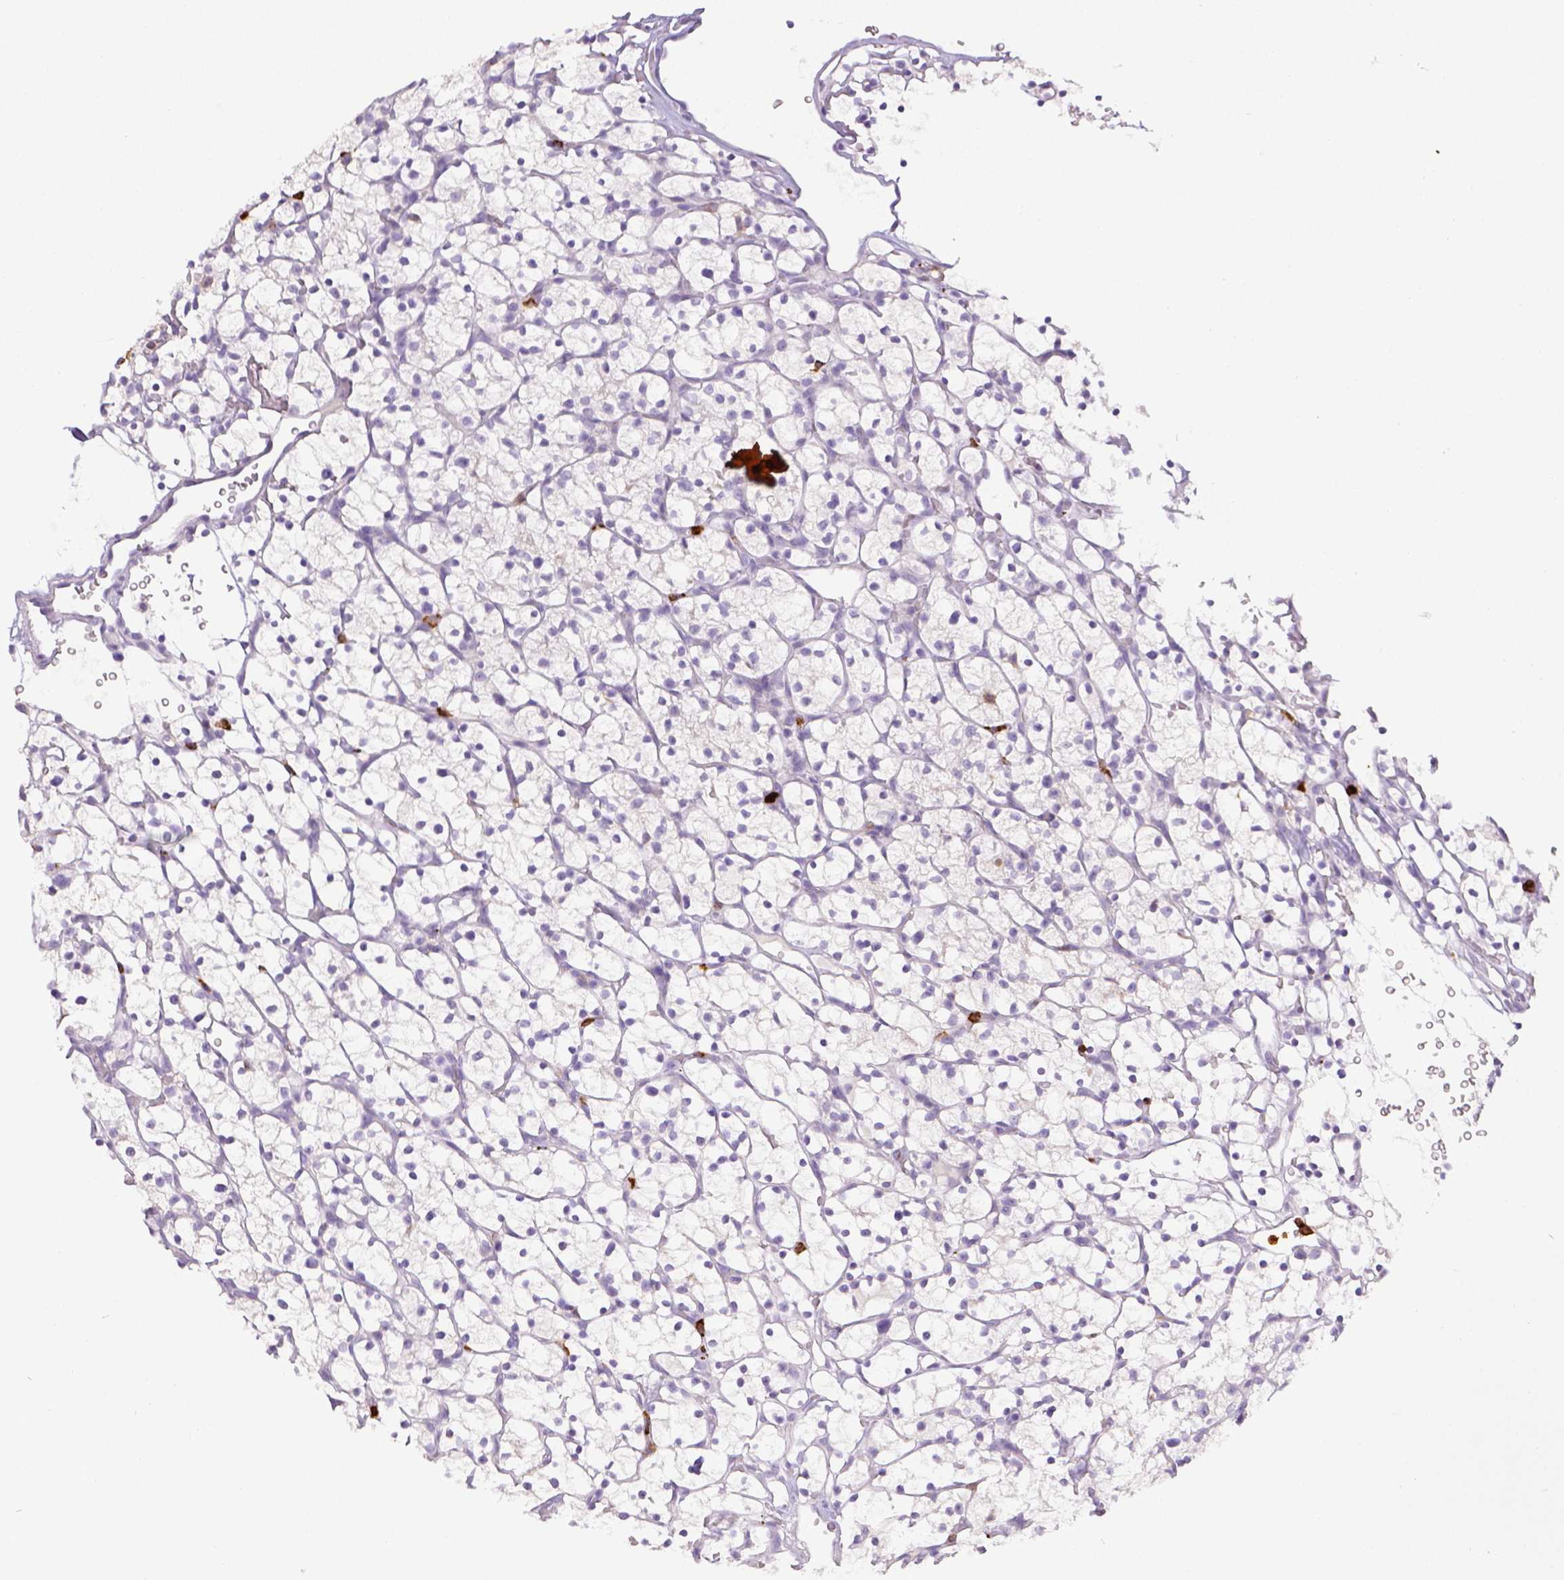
{"staining": {"intensity": "negative", "quantity": "none", "location": "none"}, "tissue": "renal cancer", "cell_type": "Tumor cells", "image_type": "cancer", "snomed": [{"axis": "morphology", "description": "Adenocarcinoma, NOS"}, {"axis": "topography", "description": "Kidney"}], "caption": "Immunohistochemical staining of renal adenocarcinoma reveals no significant expression in tumor cells.", "gene": "ITGAM", "patient": {"sex": "female", "age": 64}}